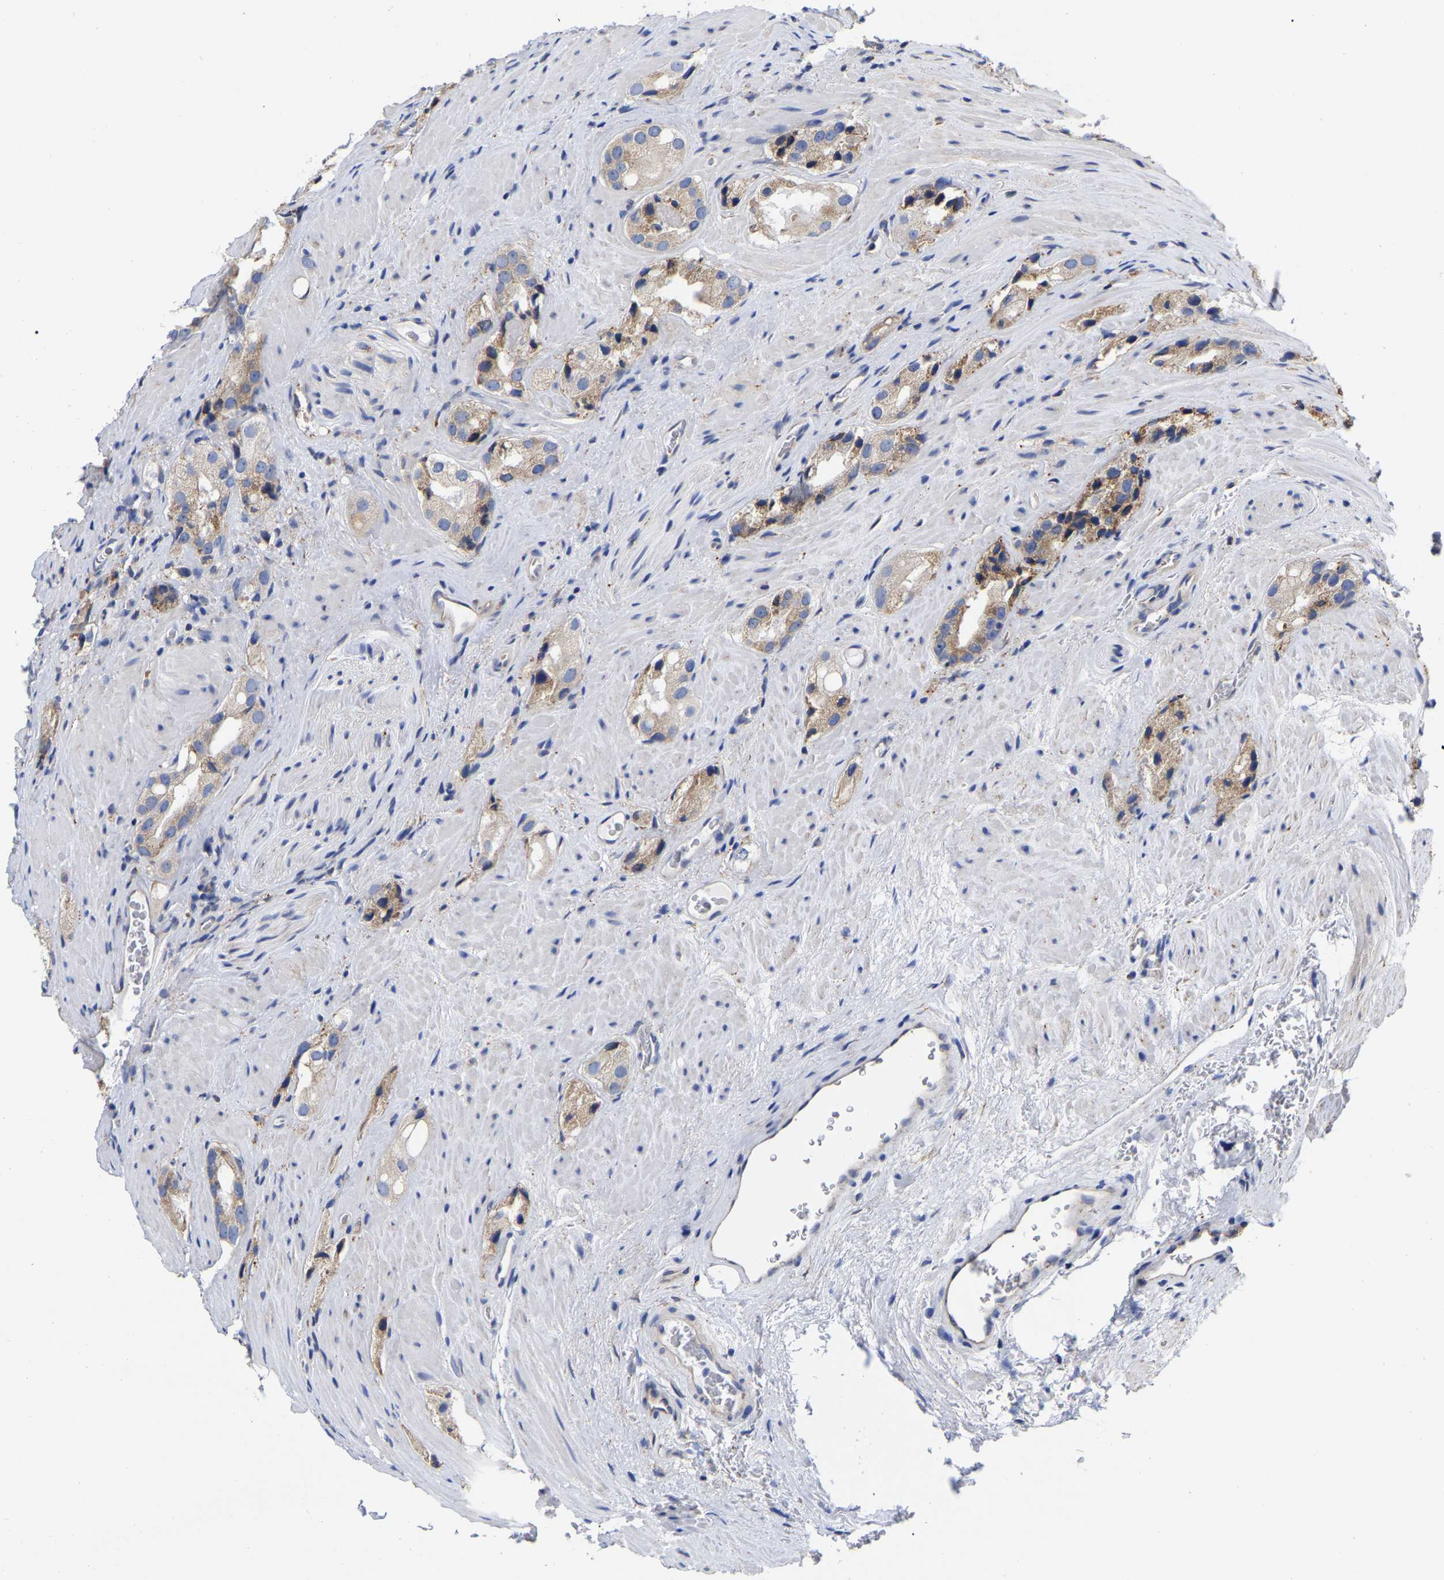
{"staining": {"intensity": "weak", "quantity": ">75%", "location": "cytoplasmic/membranous"}, "tissue": "prostate cancer", "cell_type": "Tumor cells", "image_type": "cancer", "snomed": [{"axis": "morphology", "description": "Adenocarcinoma, High grade"}, {"axis": "topography", "description": "Prostate"}], "caption": "The micrograph exhibits staining of prostate high-grade adenocarcinoma, revealing weak cytoplasmic/membranous protein positivity (brown color) within tumor cells.", "gene": "CFAP298", "patient": {"sex": "male", "age": 63}}